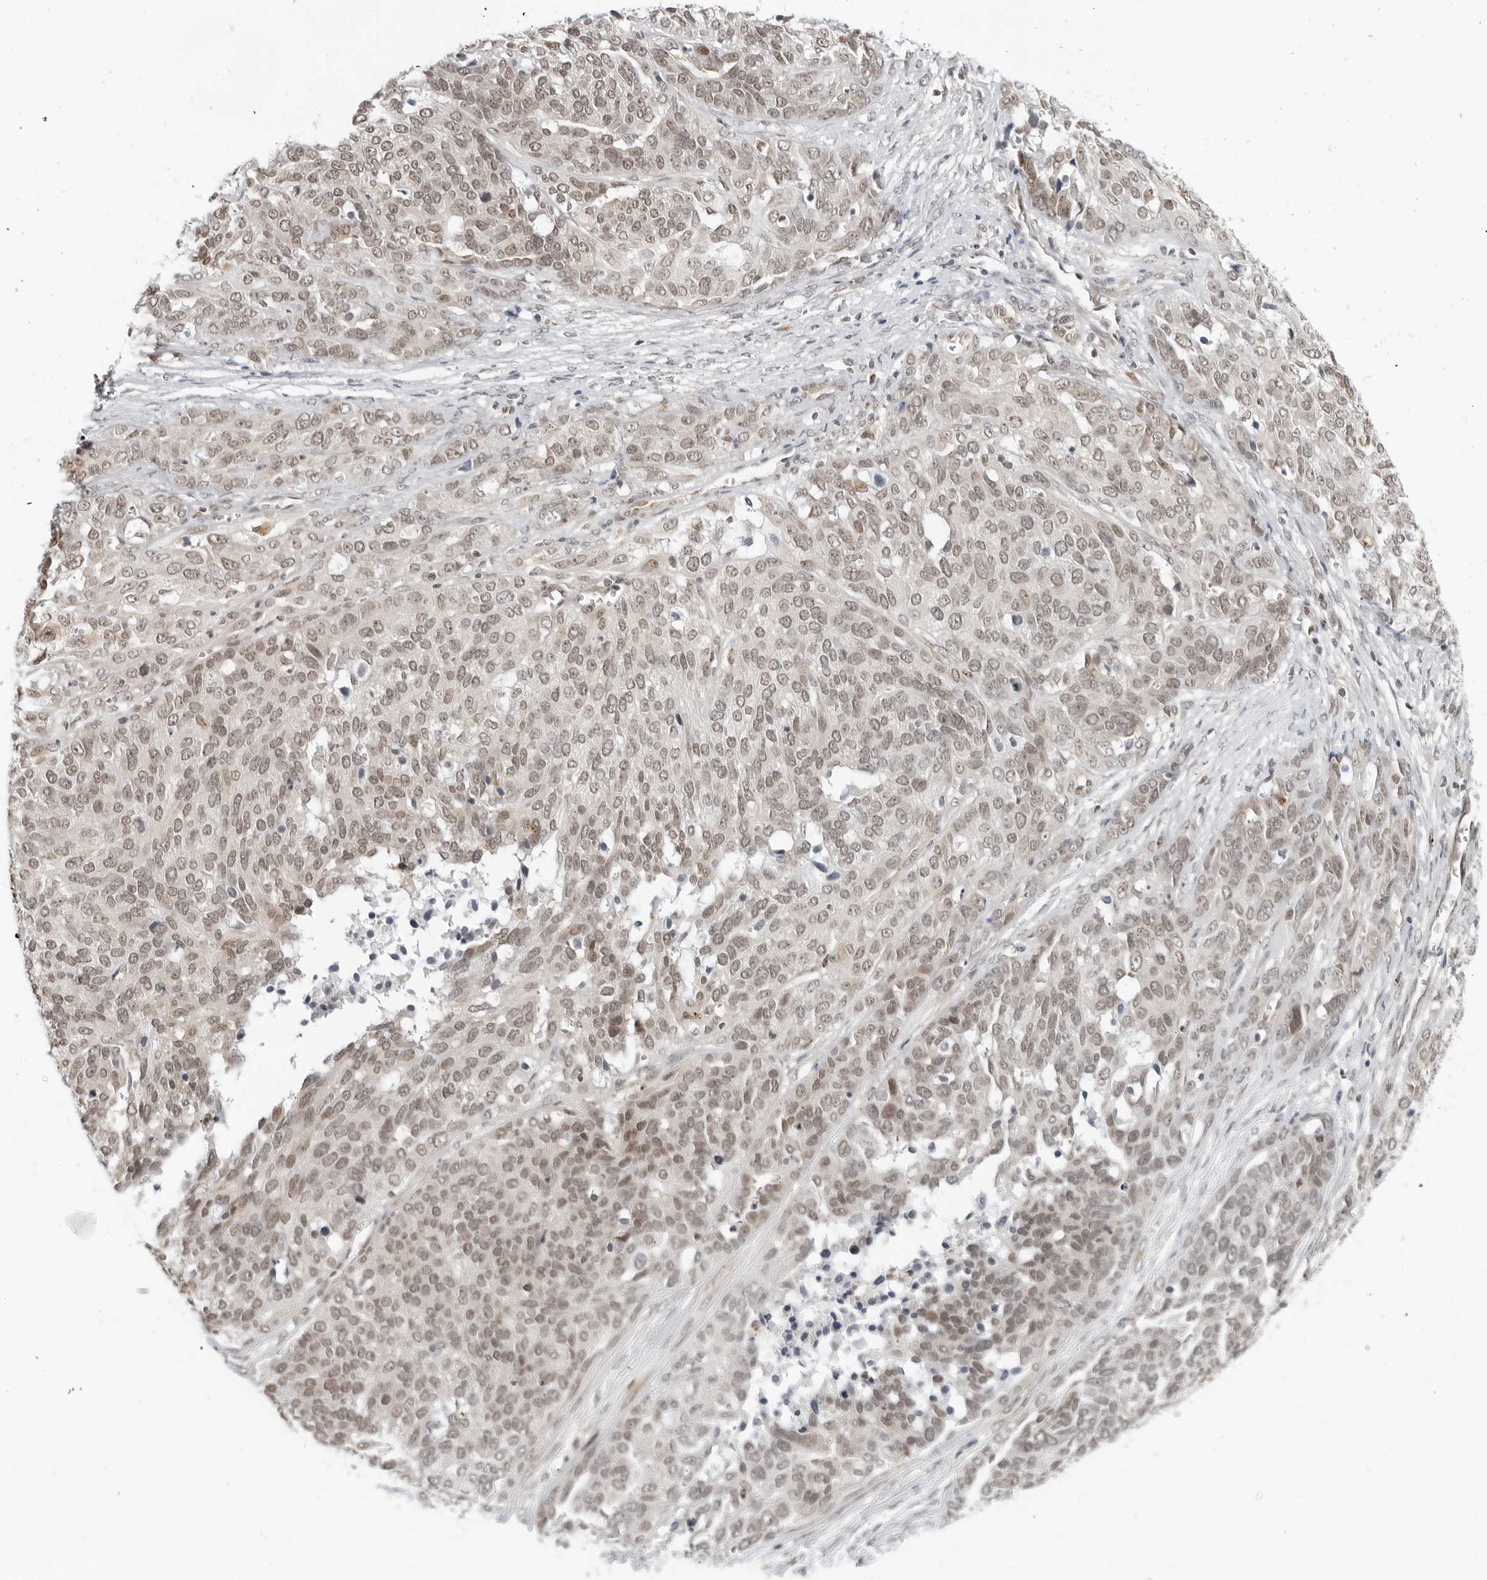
{"staining": {"intensity": "moderate", "quantity": ">75%", "location": "nuclear"}, "tissue": "ovarian cancer", "cell_type": "Tumor cells", "image_type": "cancer", "snomed": [{"axis": "morphology", "description": "Cystadenocarcinoma, serous, NOS"}, {"axis": "topography", "description": "Ovary"}], "caption": "Immunohistochemical staining of human serous cystadenocarcinoma (ovarian) displays medium levels of moderate nuclear protein staining in approximately >75% of tumor cells. The staining is performed using DAB brown chromogen to label protein expression. The nuclei are counter-stained blue using hematoxylin.", "gene": "TOX4", "patient": {"sex": "female", "age": 44}}